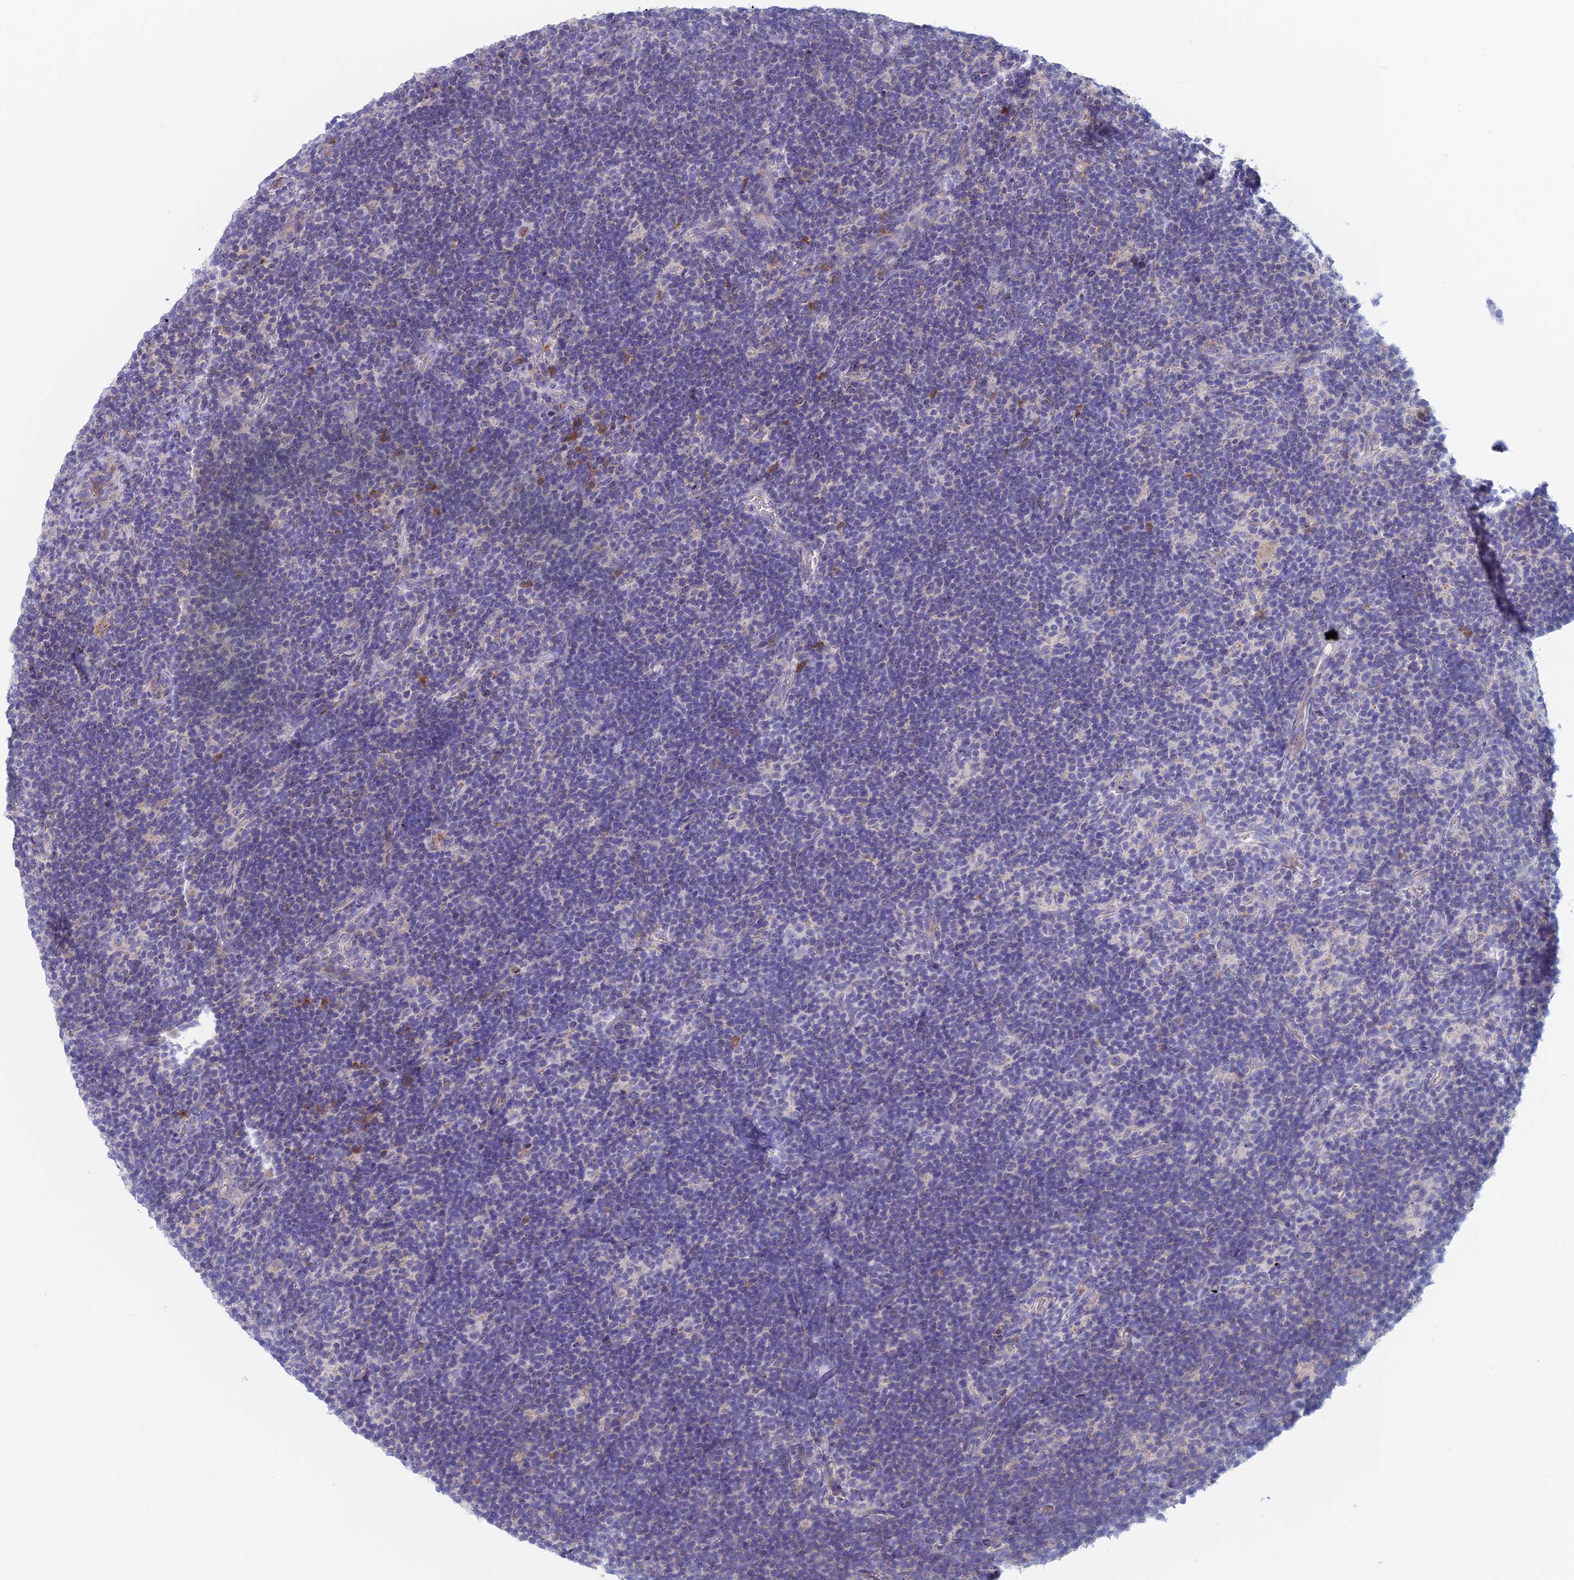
{"staining": {"intensity": "negative", "quantity": "none", "location": "none"}, "tissue": "lymphoma", "cell_type": "Tumor cells", "image_type": "cancer", "snomed": [{"axis": "morphology", "description": "Hodgkin's disease, NOS"}, {"axis": "topography", "description": "Lymph node"}], "caption": "Immunohistochemistry image of neoplastic tissue: human Hodgkin's disease stained with DAB exhibits no significant protein staining in tumor cells. (DAB (3,3'-diaminobenzidine) immunohistochemistry, high magnification).", "gene": "IFTAP", "patient": {"sex": "female", "age": 57}}